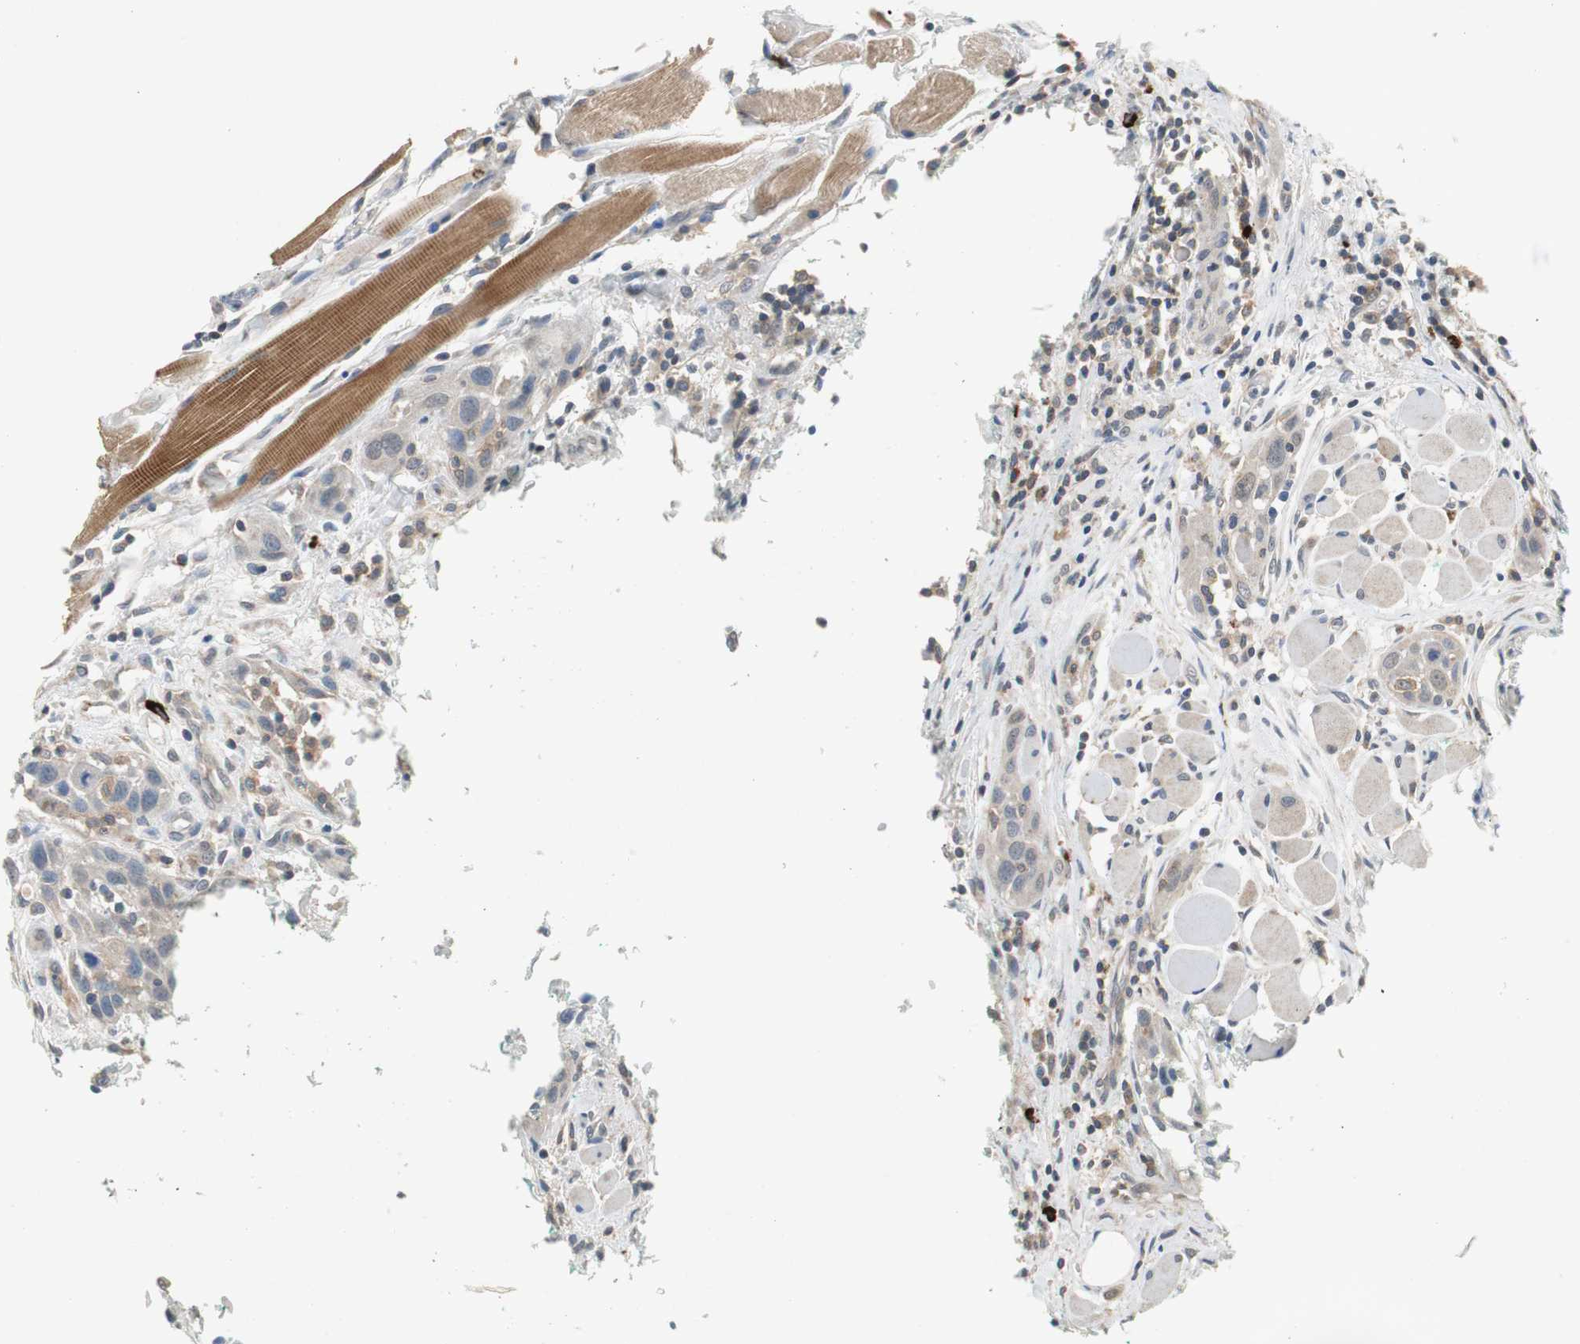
{"staining": {"intensity": "weak", "quantity": "<25%", "location": "cytoplasmic/membranous"}, "tissue": "head and neck cancer", "cell_type": "Tumor cells", "image_type": "cancer", "snomed": [{"axis": "morphology", "description": "Squamous cell carcinoma, NOS"}, {"axis": "topography", "description": "Oral tissue"}, {"axis": "topography", "description": "Head-Neck"}], "caption": "DAB (3,3'-diaminobenzidine) immunohistochemical staining of squamous cell carcinoma (head and neck) reveals no significant staining in tumor cells. (DAB (3,3'-diaminobenzidine) IHC visualized using brightfield microscopy, high magnification).", "gene": "SLC19A2", "patient": {"sex": "female", "age": 50}}